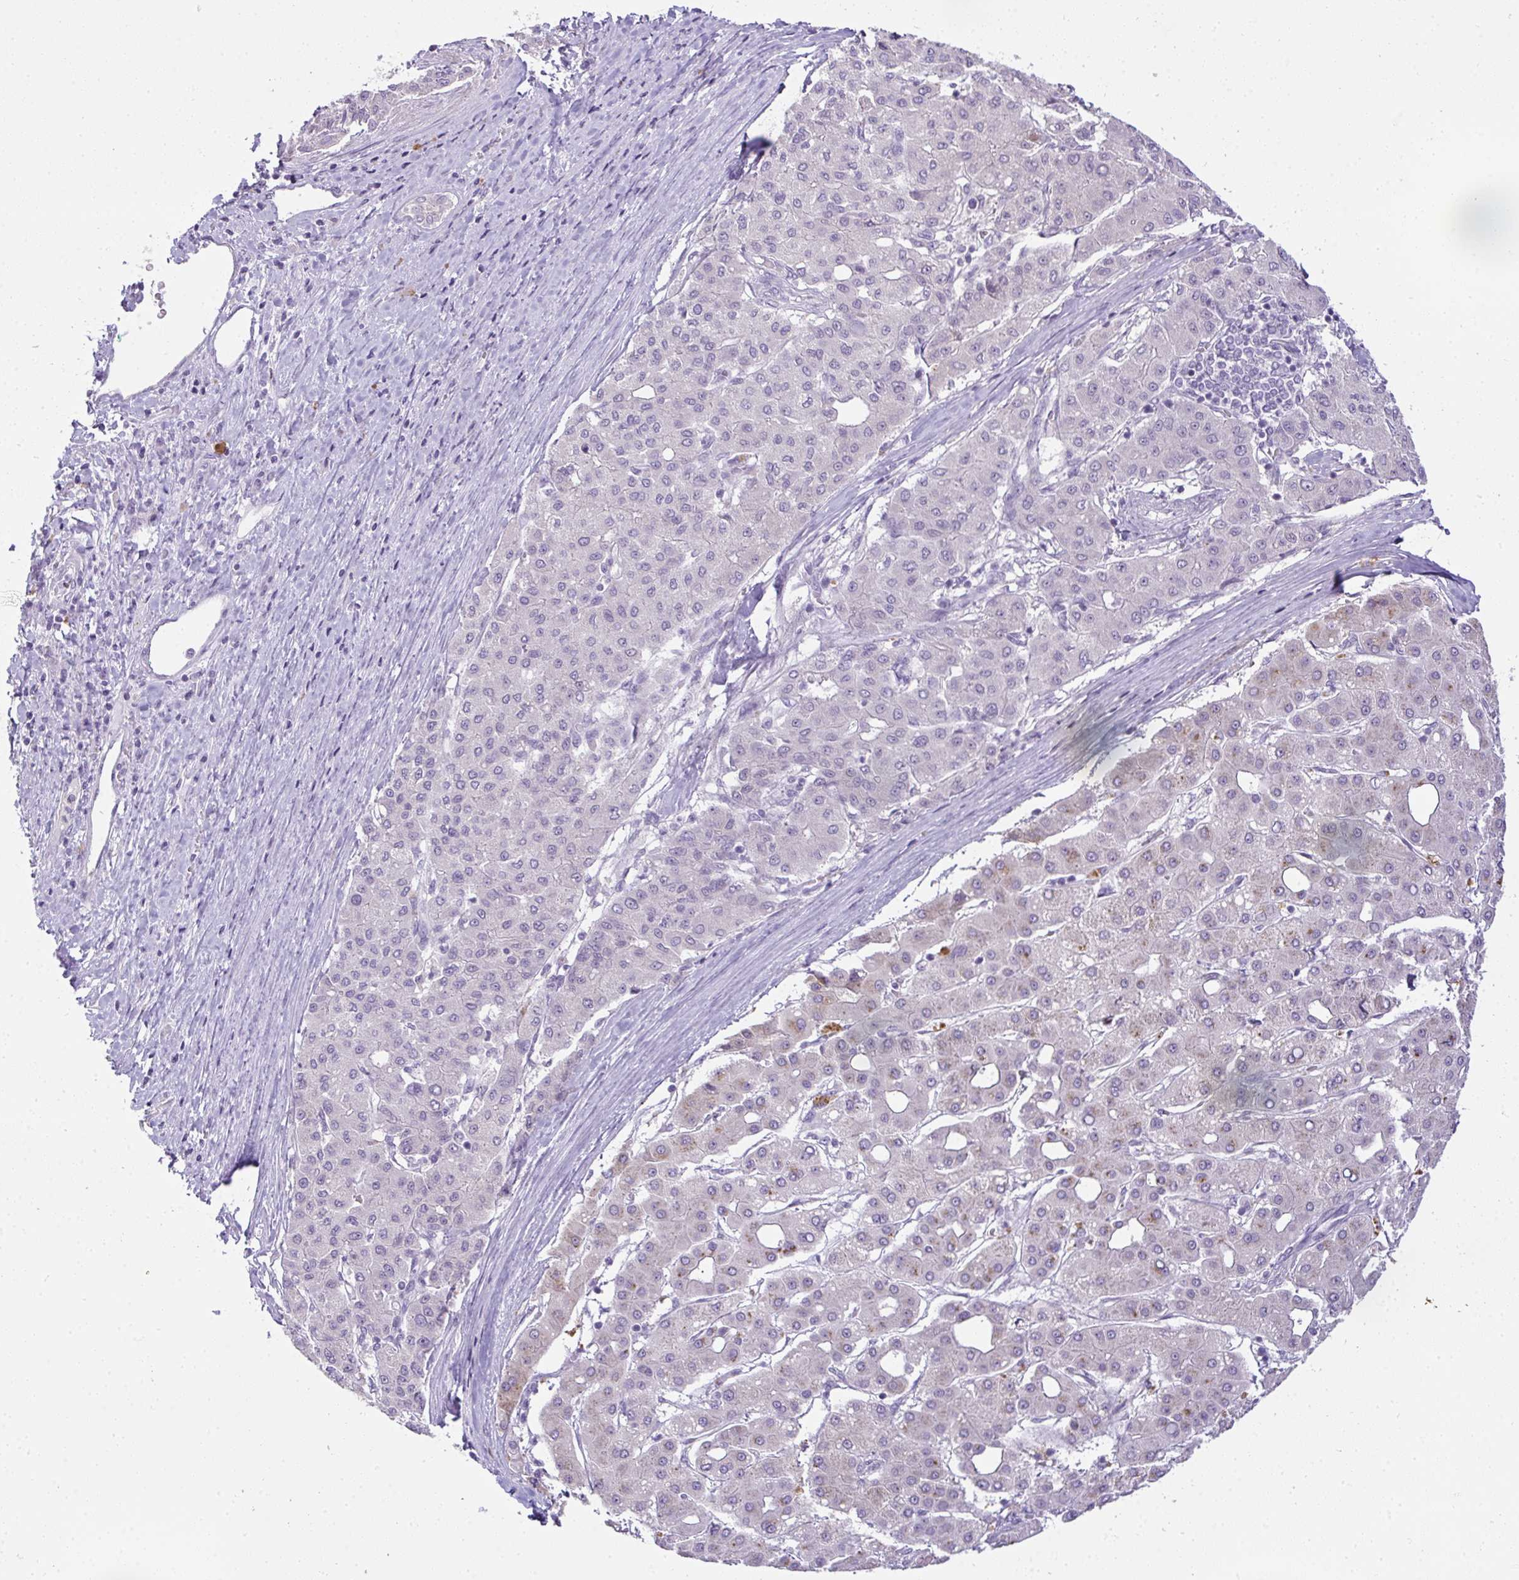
{"staining": {"intensity": "negative", "quantity": "none", "location": "none"}, "tissue": "liver cancer", "cell_type": "Tumor cells", "image_type": "cancer", "snomed": [{"axis": "morphology", "description": "Carcinoma, Hepatocellular, NOS"}, {"axis": "topography", "description": "Liver"}], "caption": "Immunohistochemical staining of human liver cancer displays no significant positivity in tumor cells.", "gene": "CMPK1", "patient": {"sex": "male", "age": 65}}